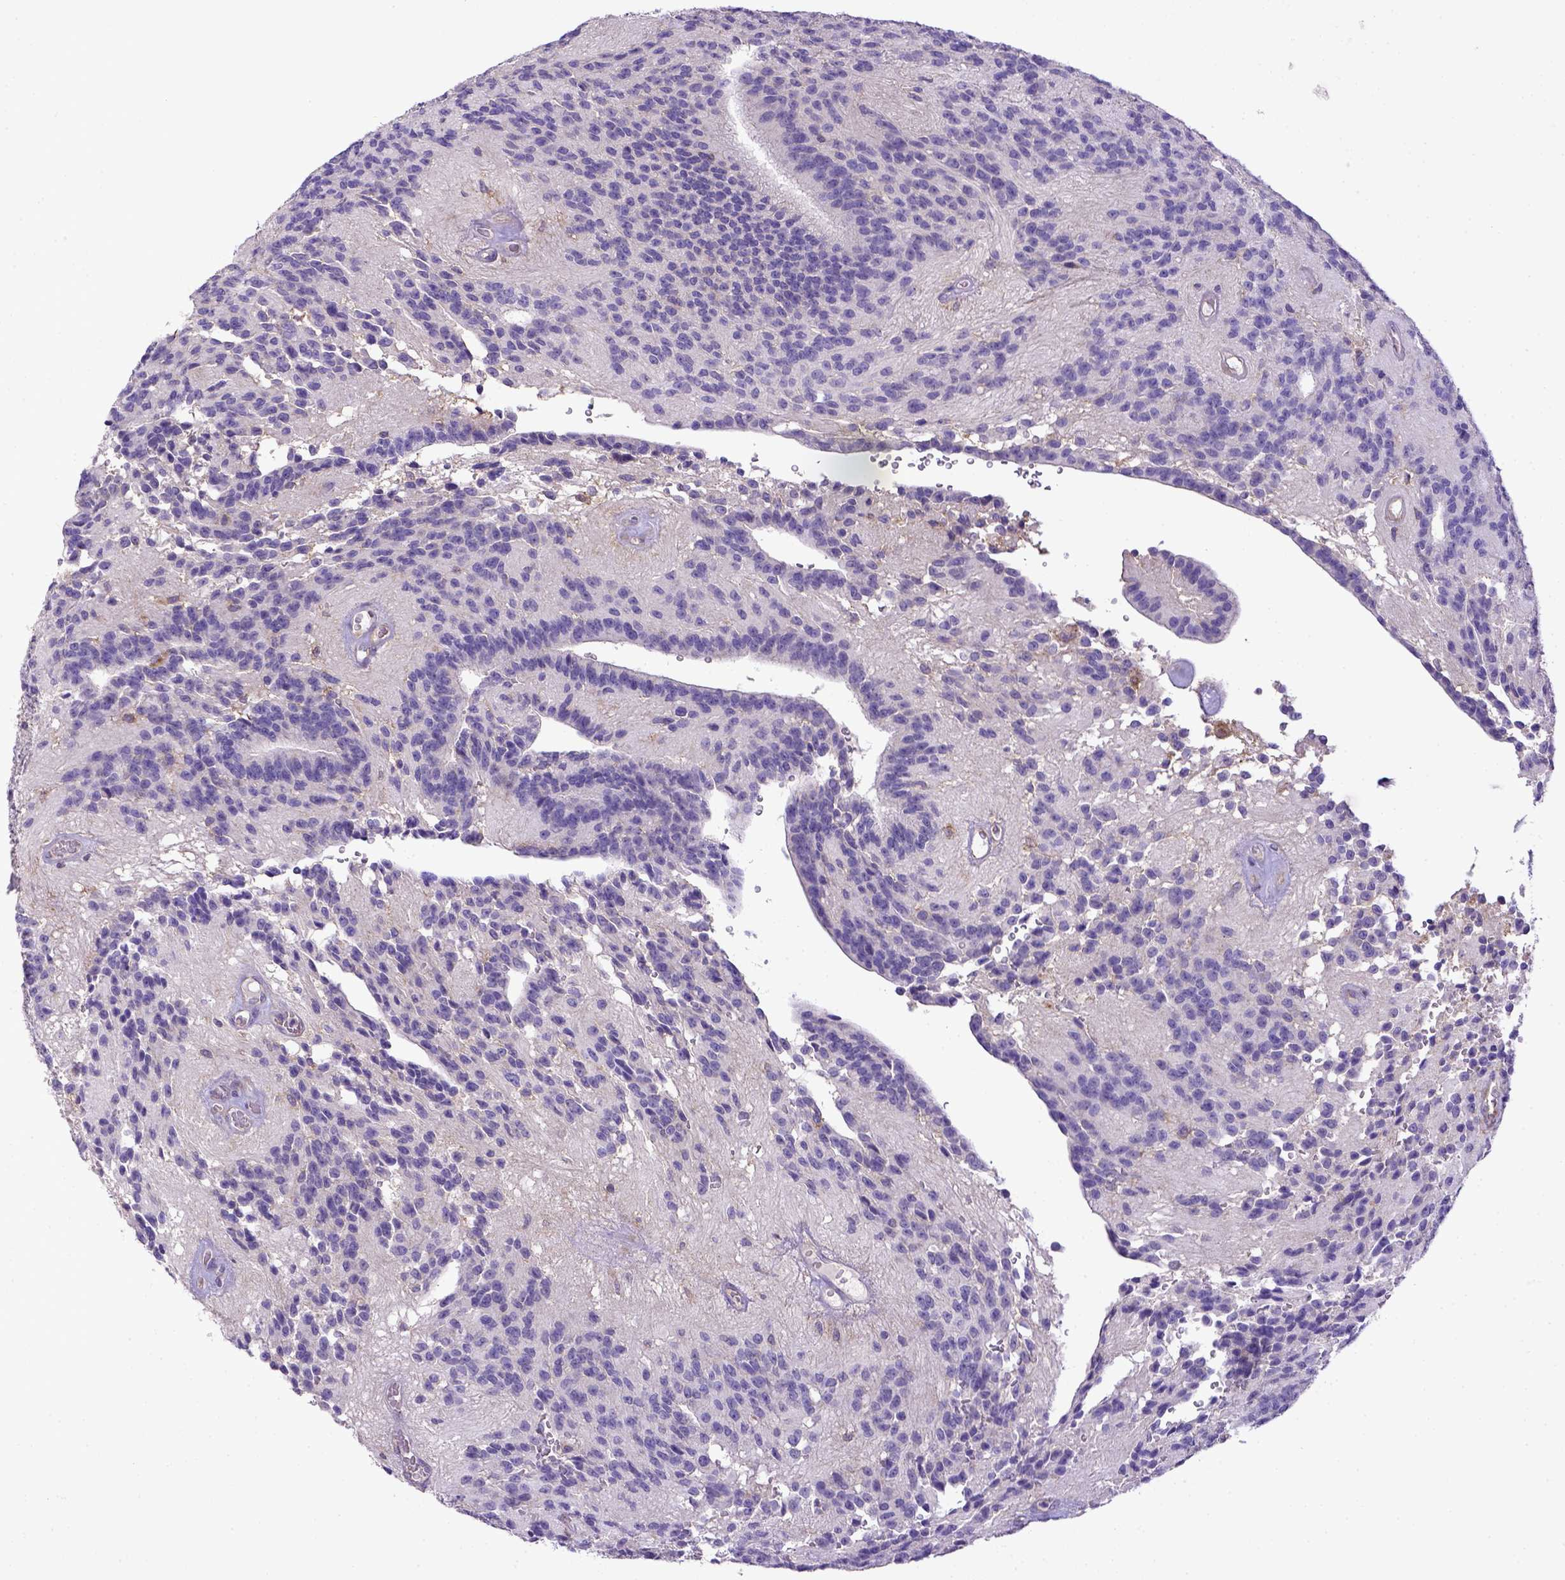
{"staining": {"intensity": "negative", "quantity": "none", "location": "none"}, "tissue": "glioma", "cell_type": "Tumor cells", "image_type": "cancer", "snomed": [{"axis": "morphology", "description": "Glioma, malignant, Low grade"}, {"axis": "topography", "description": "Brain"}], "caption": "Photomicrograph shows no significant protein positivity in tumor cells of glioma.", "gene": "CD40", "patient": {"sex": "male", "age": 31}}